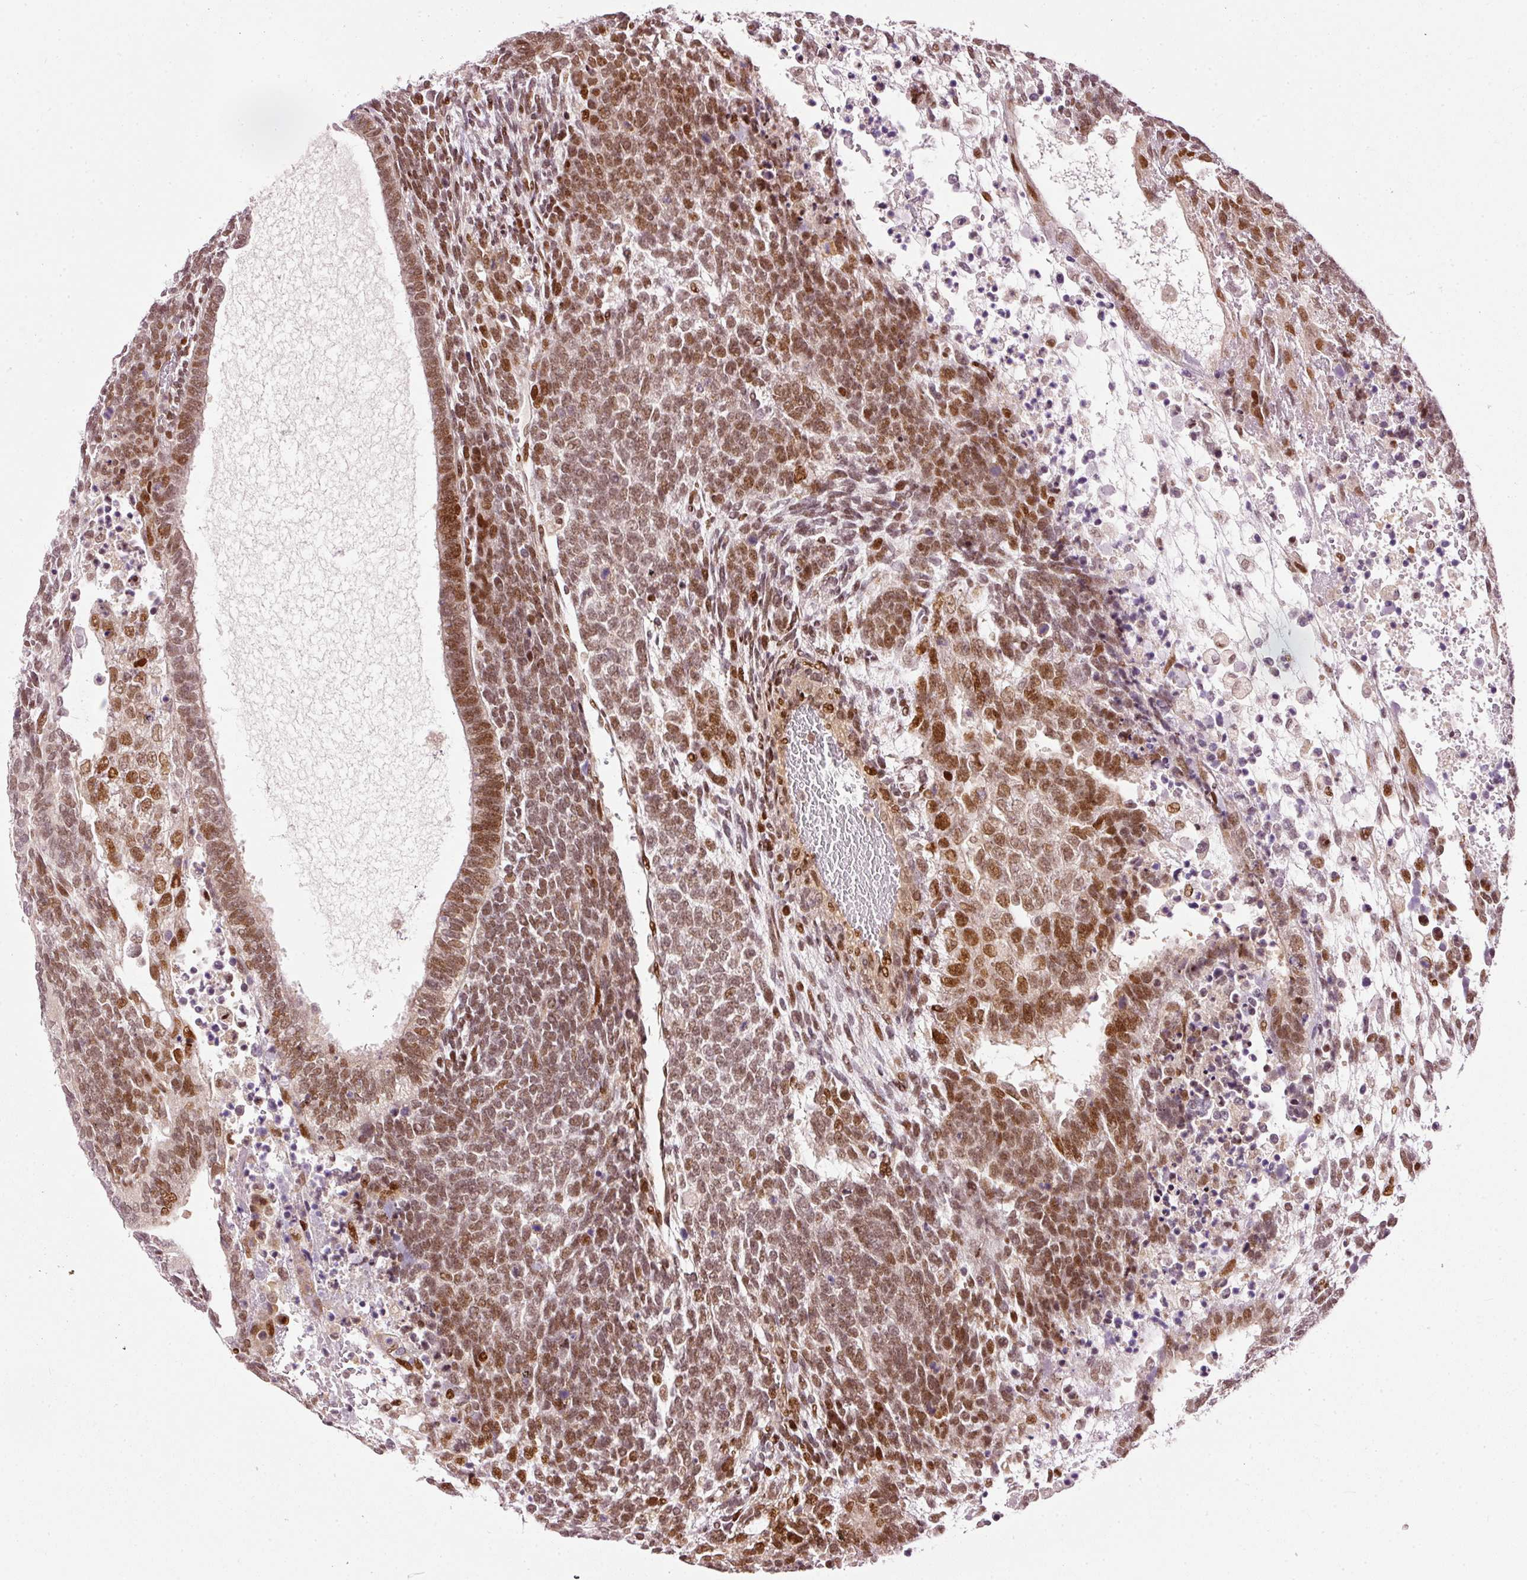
{"staining": {"intensity": "strong", "quantity": "25%-75%", "location": "nuclear"}, "tissue": "testis cancer", "cell_type": "Tumor cells", "image_type": "cancer", "snomed": [{"axis": "morphology", "description": "Carcinoma, Embryonal, NOS"}, {"axis": "topography", "description": "Testis"}], "caption": "IHC histopathology image of neoplastic tissue: testis cancer stained using immunohistochemistry (IHC) shows high levels of strong protein expression localized specifically in the nuclear of tumor cells, appearing as a nuclear brown color.", "gene": "ZNF778", "patient": {"sex": "male", "age": 23}}